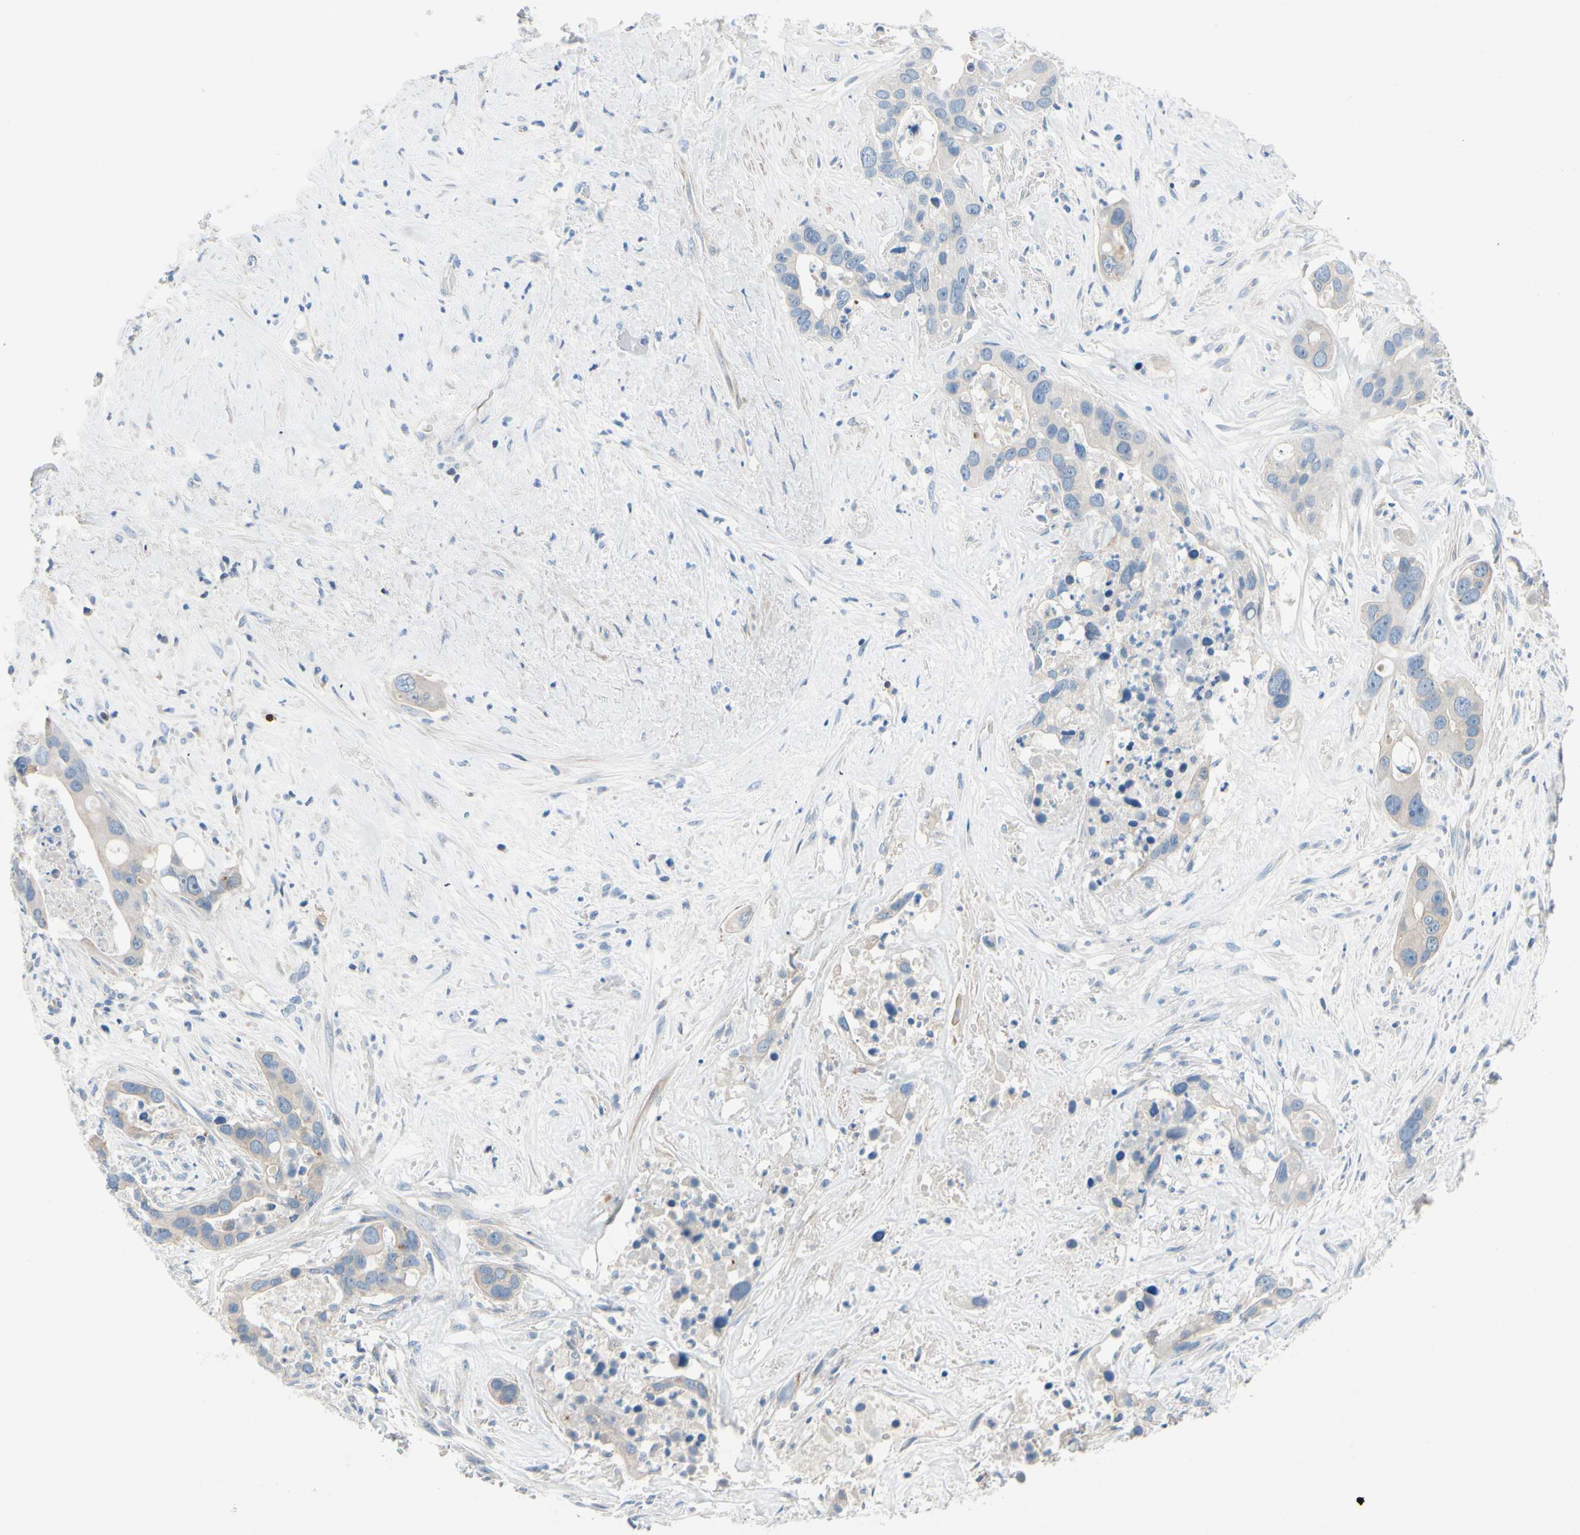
{"staining": {"intensity": "weak", "quantity": "<25%", "location": "cytoplasmic/membranous"}, "tissue": "liver cancer", "cell_type": "Tumor cells", "image_type": "cancer", "snomed": [{"axis": "morphology", "description": "Cholangiocarcinoma"}, {"axis": "topography", "description": "Liver"}], "caption": "Protein analysis of cholangiocarcinoma (liver) demonstrates no significant positivity in tumor cells.", "gene": "ZNF132", "patient": {"sex": "female", "age": 65}}